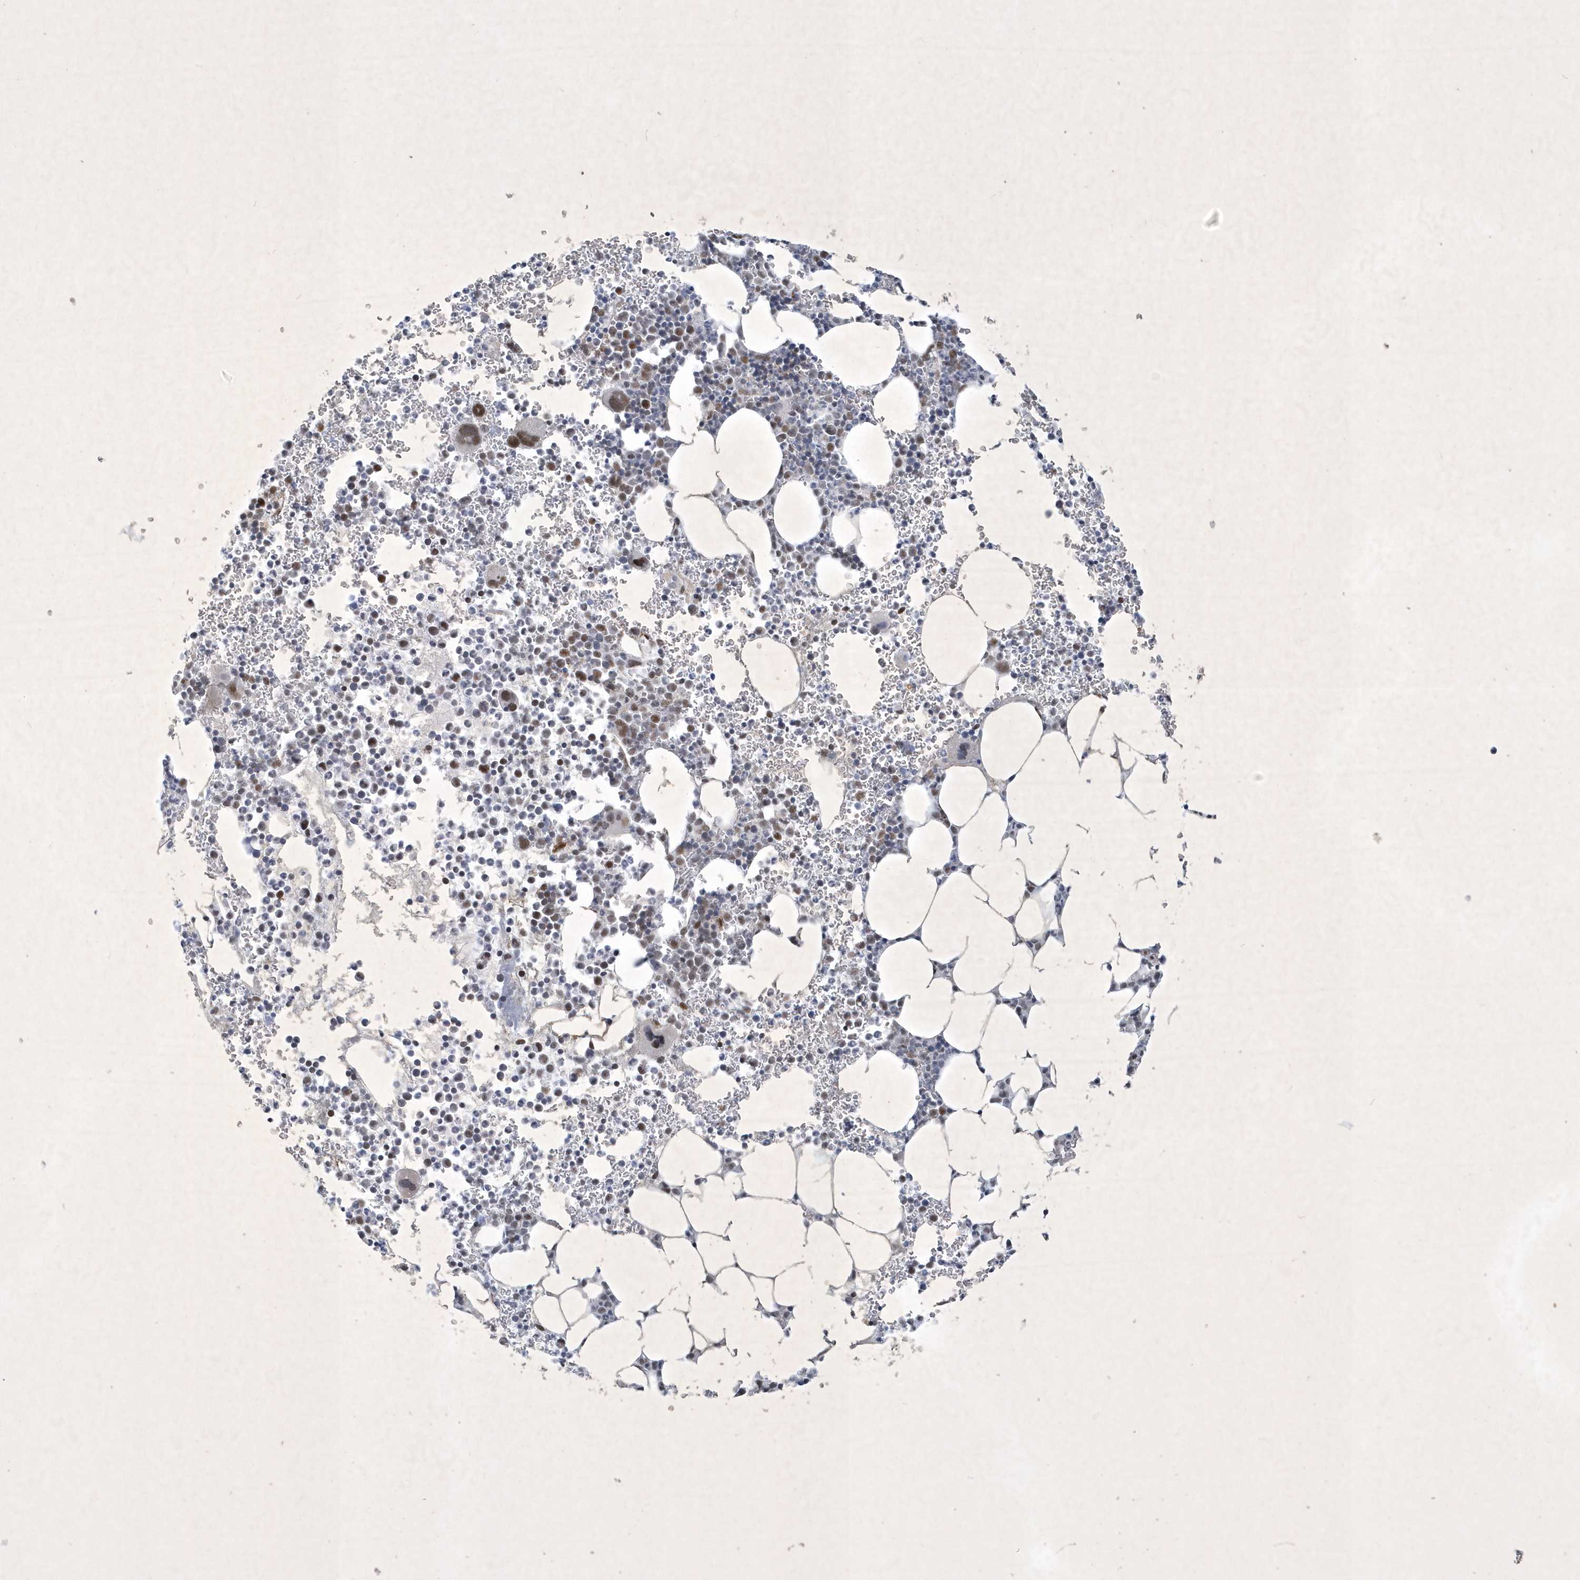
{"staining": {"intensity": "moderate", "quantity": "<25%", "location": "nuclear"}, "tissue": "bone marrow", "cell_type": "Hematopoietic cells", "image_type": "normal", "snomed": [{"axis": "morphology", "description": "Normal tissue, NOS"}, {"axis": "topography", "description": "Bone marrow"}], "caption": "The micrograph exhibits immunohistochemical staining of benign bone marrow. There is moderate nuclear positivity is seen in about <25% of hematopoietic cells. Ihc stains the protein of interest in brown and the nuclei are stained blue.", "gene": "ZBTB9", "patient": {"sex": "female", "age": 78}}